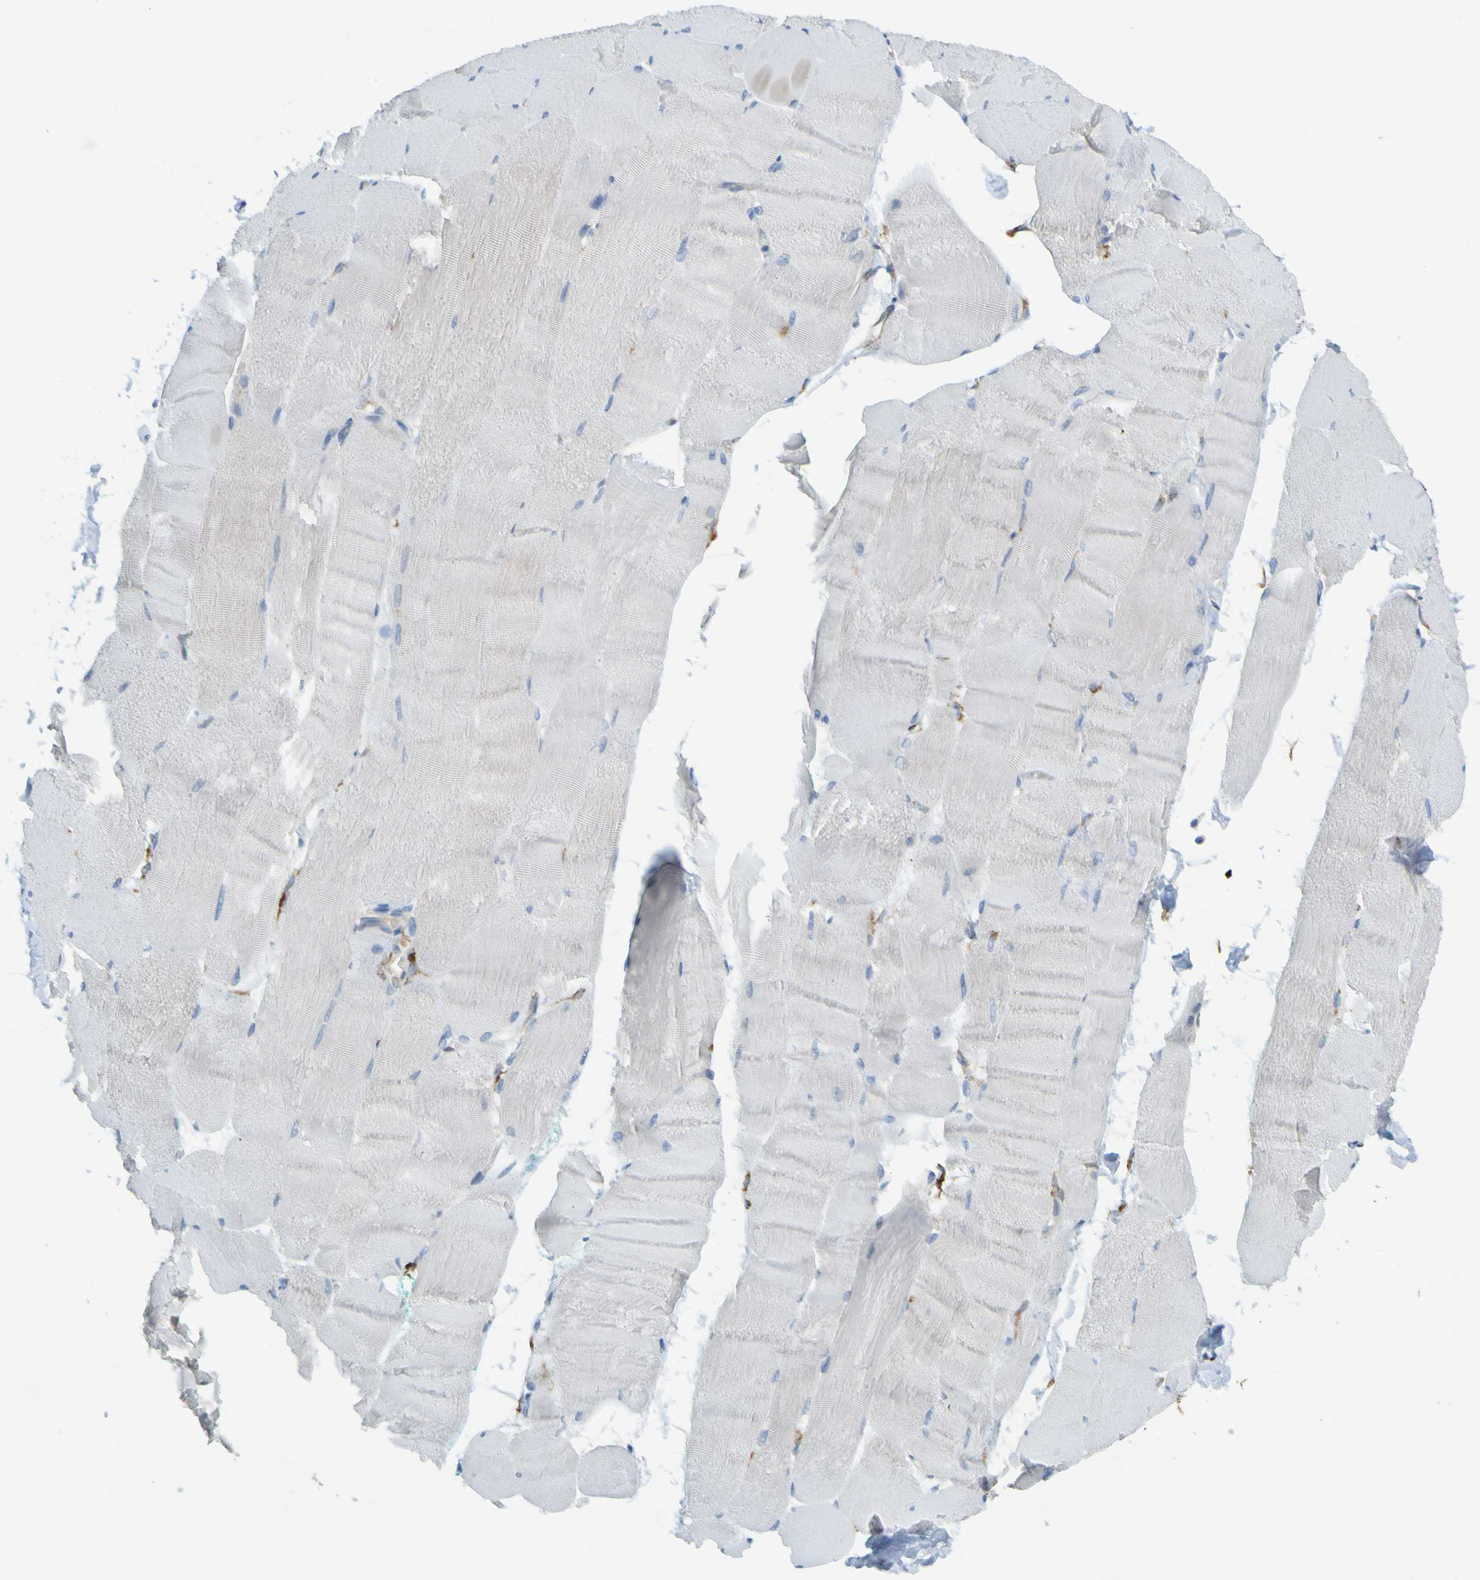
{"staining": {"intensity": "negative", "quantity": "none", "location": "none"}, "tissue": "skeletal muscle", "cell_type": "Myocytes", "image_type": "normal", "snomed": [{"axis": "morphology", "description": "Normal tissue, NOS"}, {"axis": "morphology", "description": "Squamous cell carcinoma, NOS"}, {"axis": "topography", "description": "Skeletal muscle"}], "caption": "Immunohistochemical staining of unremarkable skeletal muscle shows no significant expression in myocytes.", "gene": "SSR1", "patient": {"sex": "male", "age": 51}}